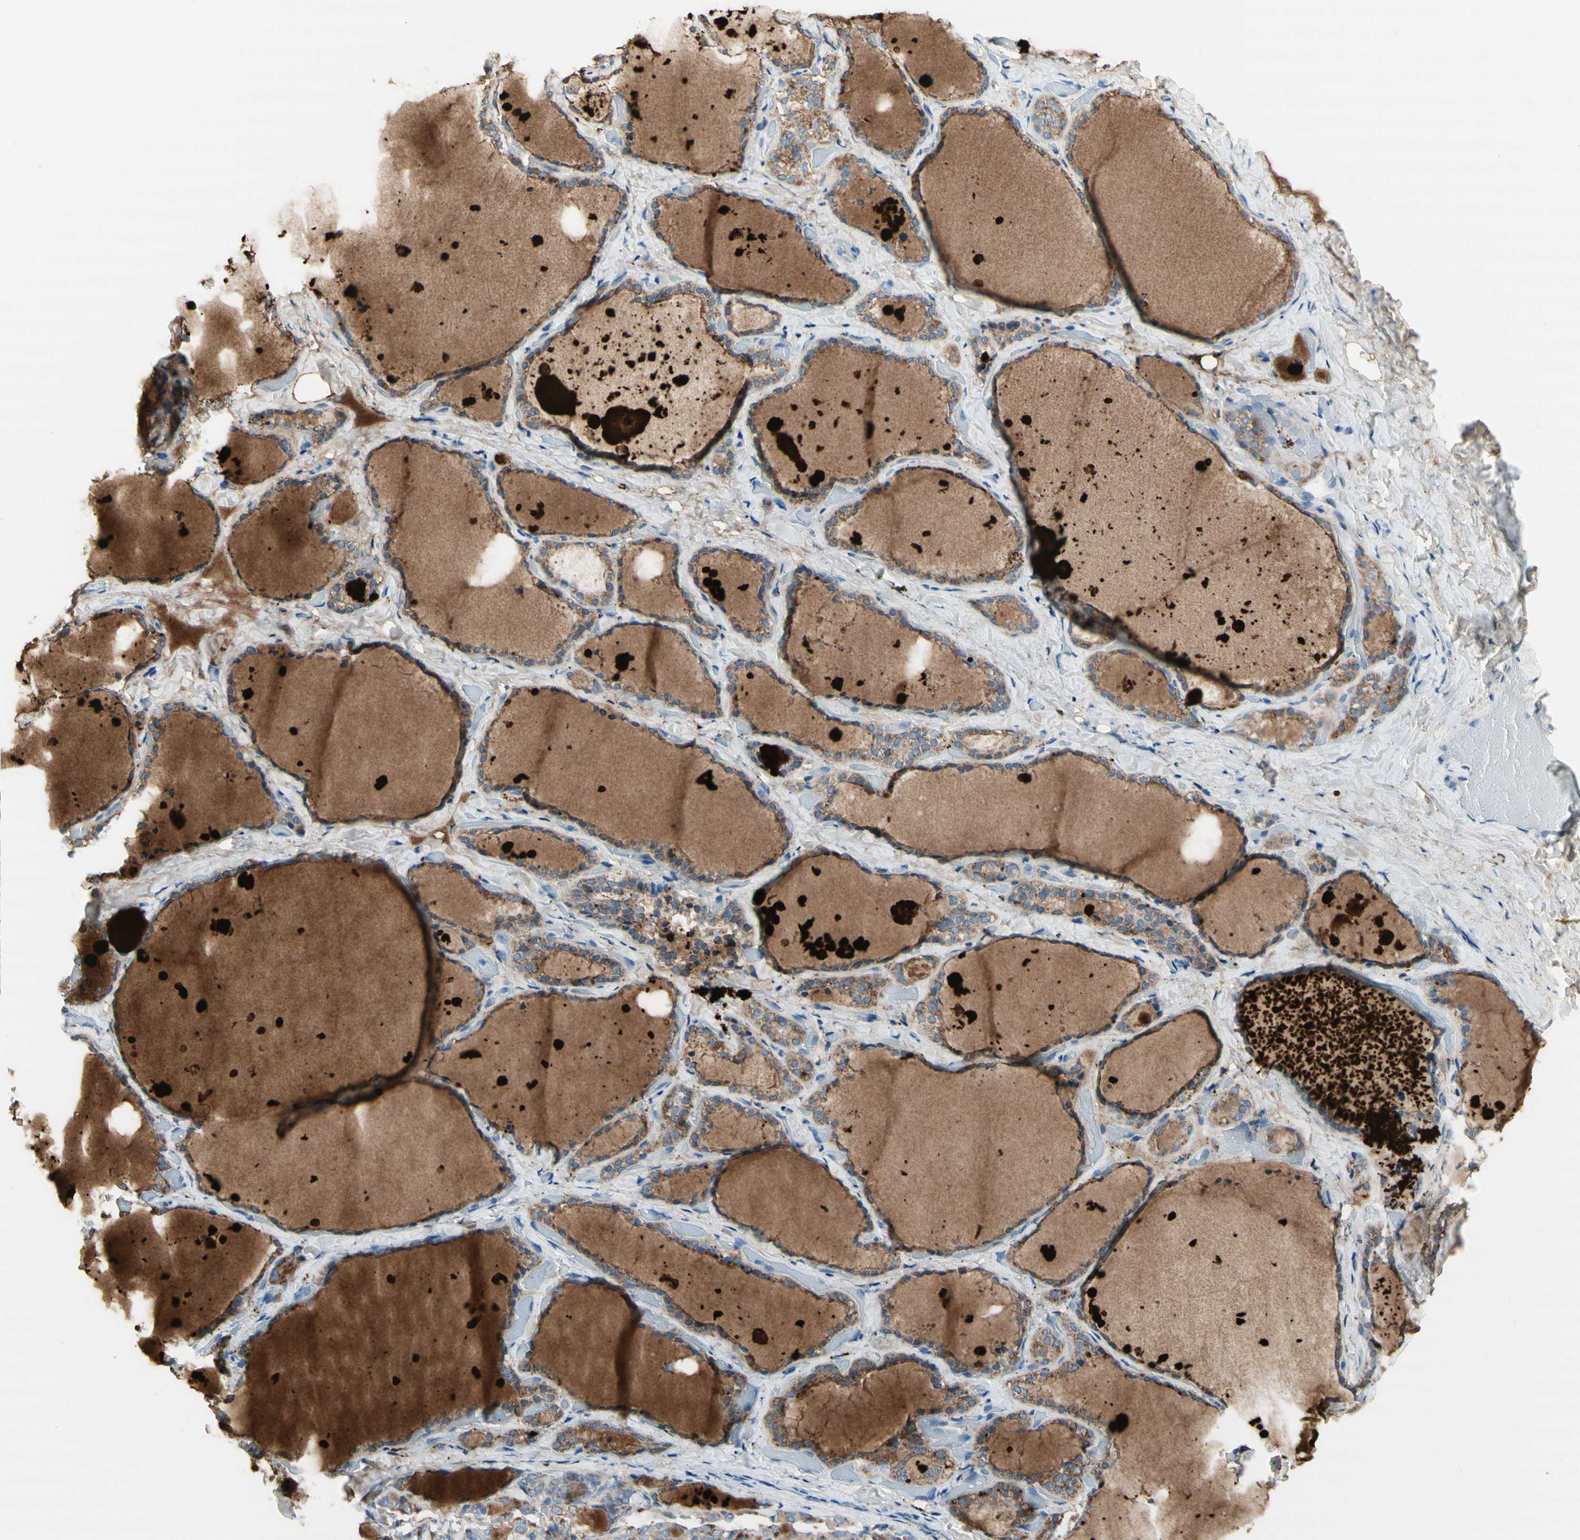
{"staining": {"intensity": "moderate", "quantity": ">75%", "location": "cytoplasmic/membranous"}, "tissue": "thyroid gland", "cell_type": "Glandular cells", "image_type": "normal", "snomed": [{"axis": "morphology", "description": "Normal tissue, NOS"}, {"axis": "topography", "description": "Thyroid gland"}], "caption": "High-magnification brightfield microscopy of normal thyroid gland stained with DAB (brown) and counterstained with hematoxylin (blue). glandular cells exhibit moderate cytoplasmic/membranous staining is appreciated in approximately>75% of cells.", "gene": "URB2", "patient": {"sex": "female", "age": 44}}